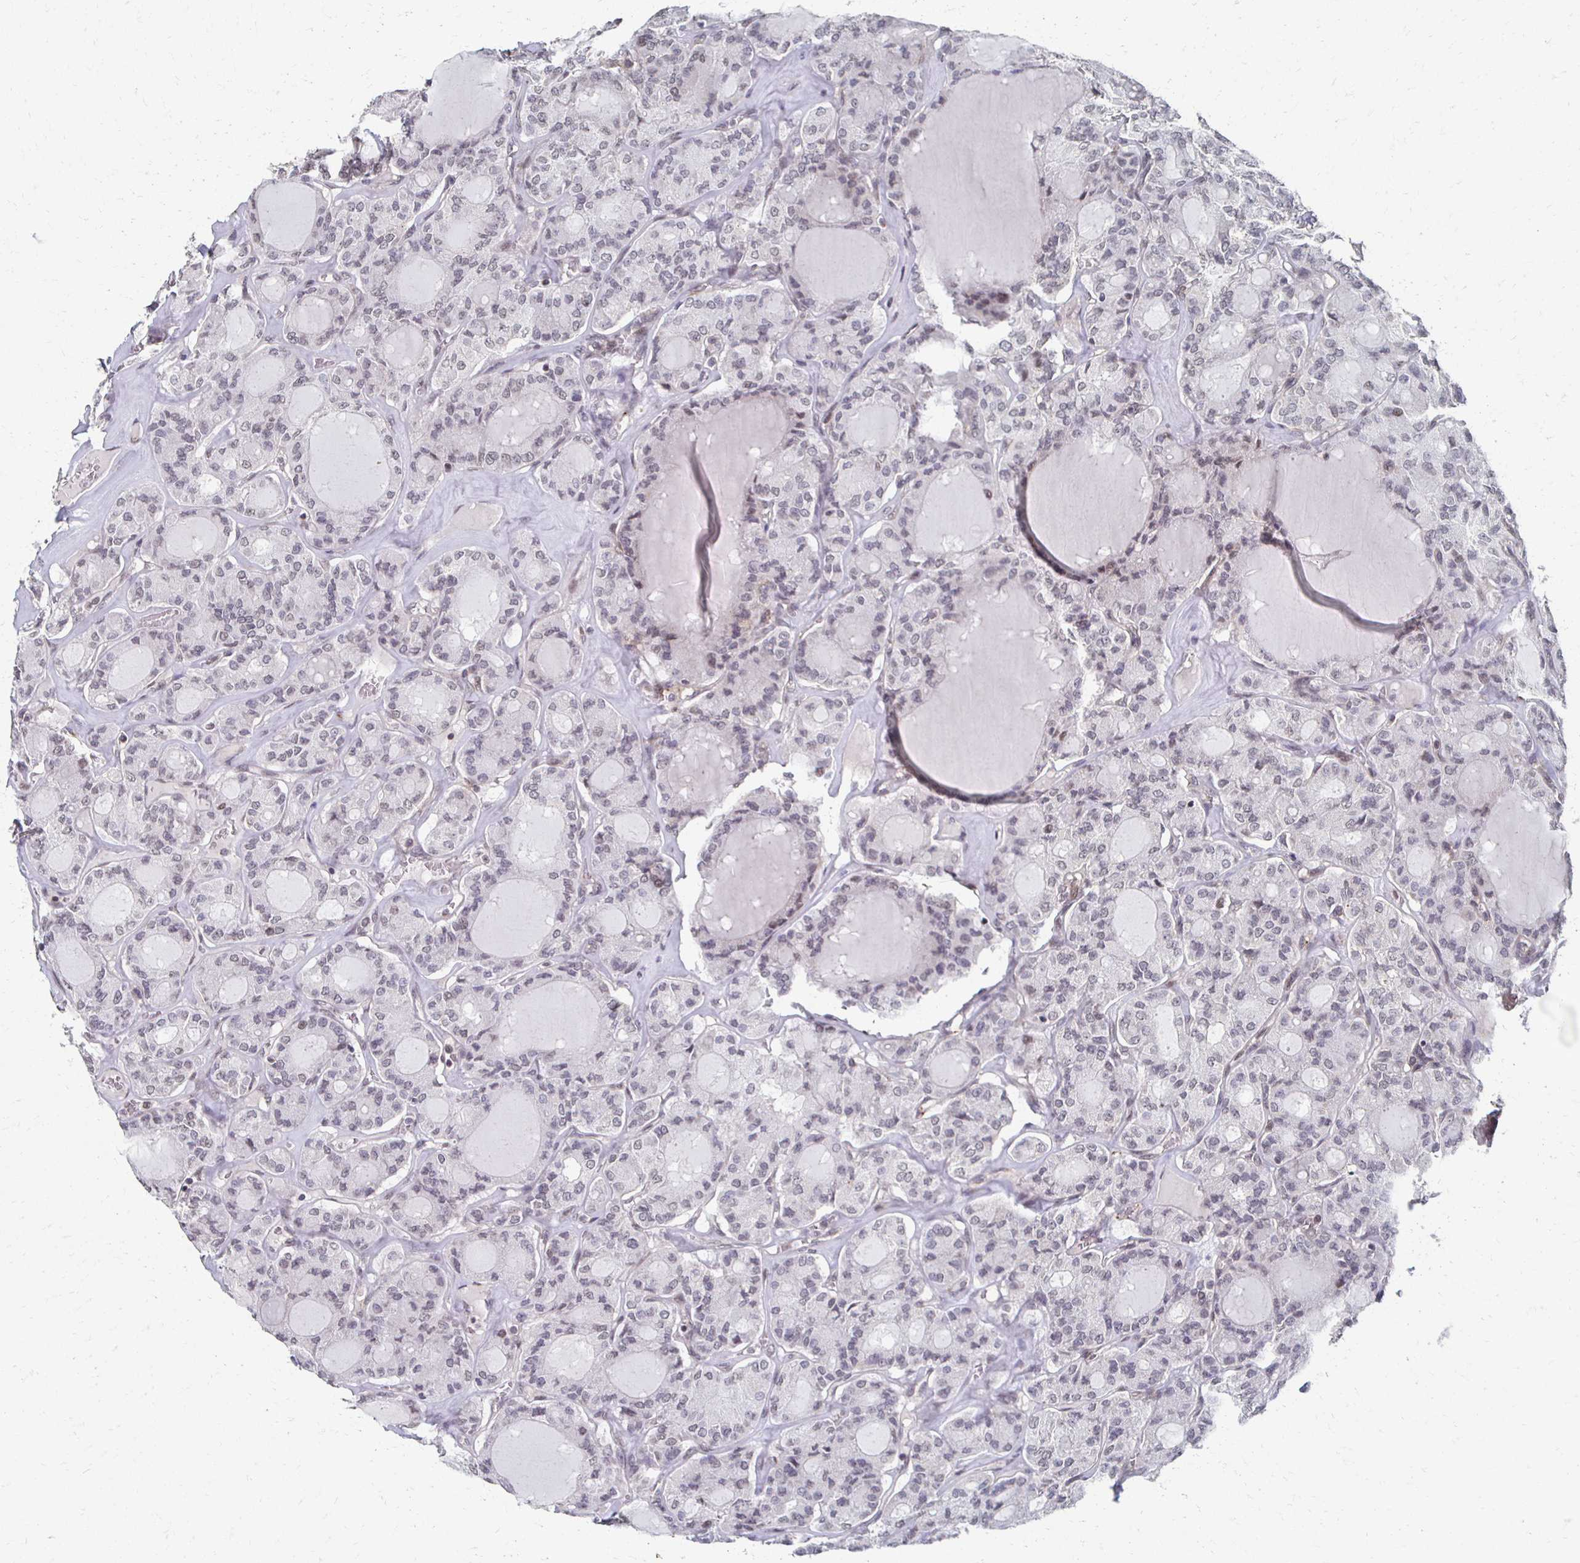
{"staining": {"intensity": "negative", "quantity": "none", "location": "none"}, "tissue": "thyroid cancer", "cell_type": "Tumor cells", "image_type": "cancer", "snomed": [{"axis": "morphology", "description": "Papillary adenocarcinoma, NOS"}, {"axis": "topography", "description": "Thyroid gland"}], "caption": "This is a histopathology image of immunohistochemistry (IHC) staining of papillary adenocarcinoma (thyroid), which shows no positivity in tumor cells.", "gene": "DAB1", "patient": {"sex": "male", "age": 87}}